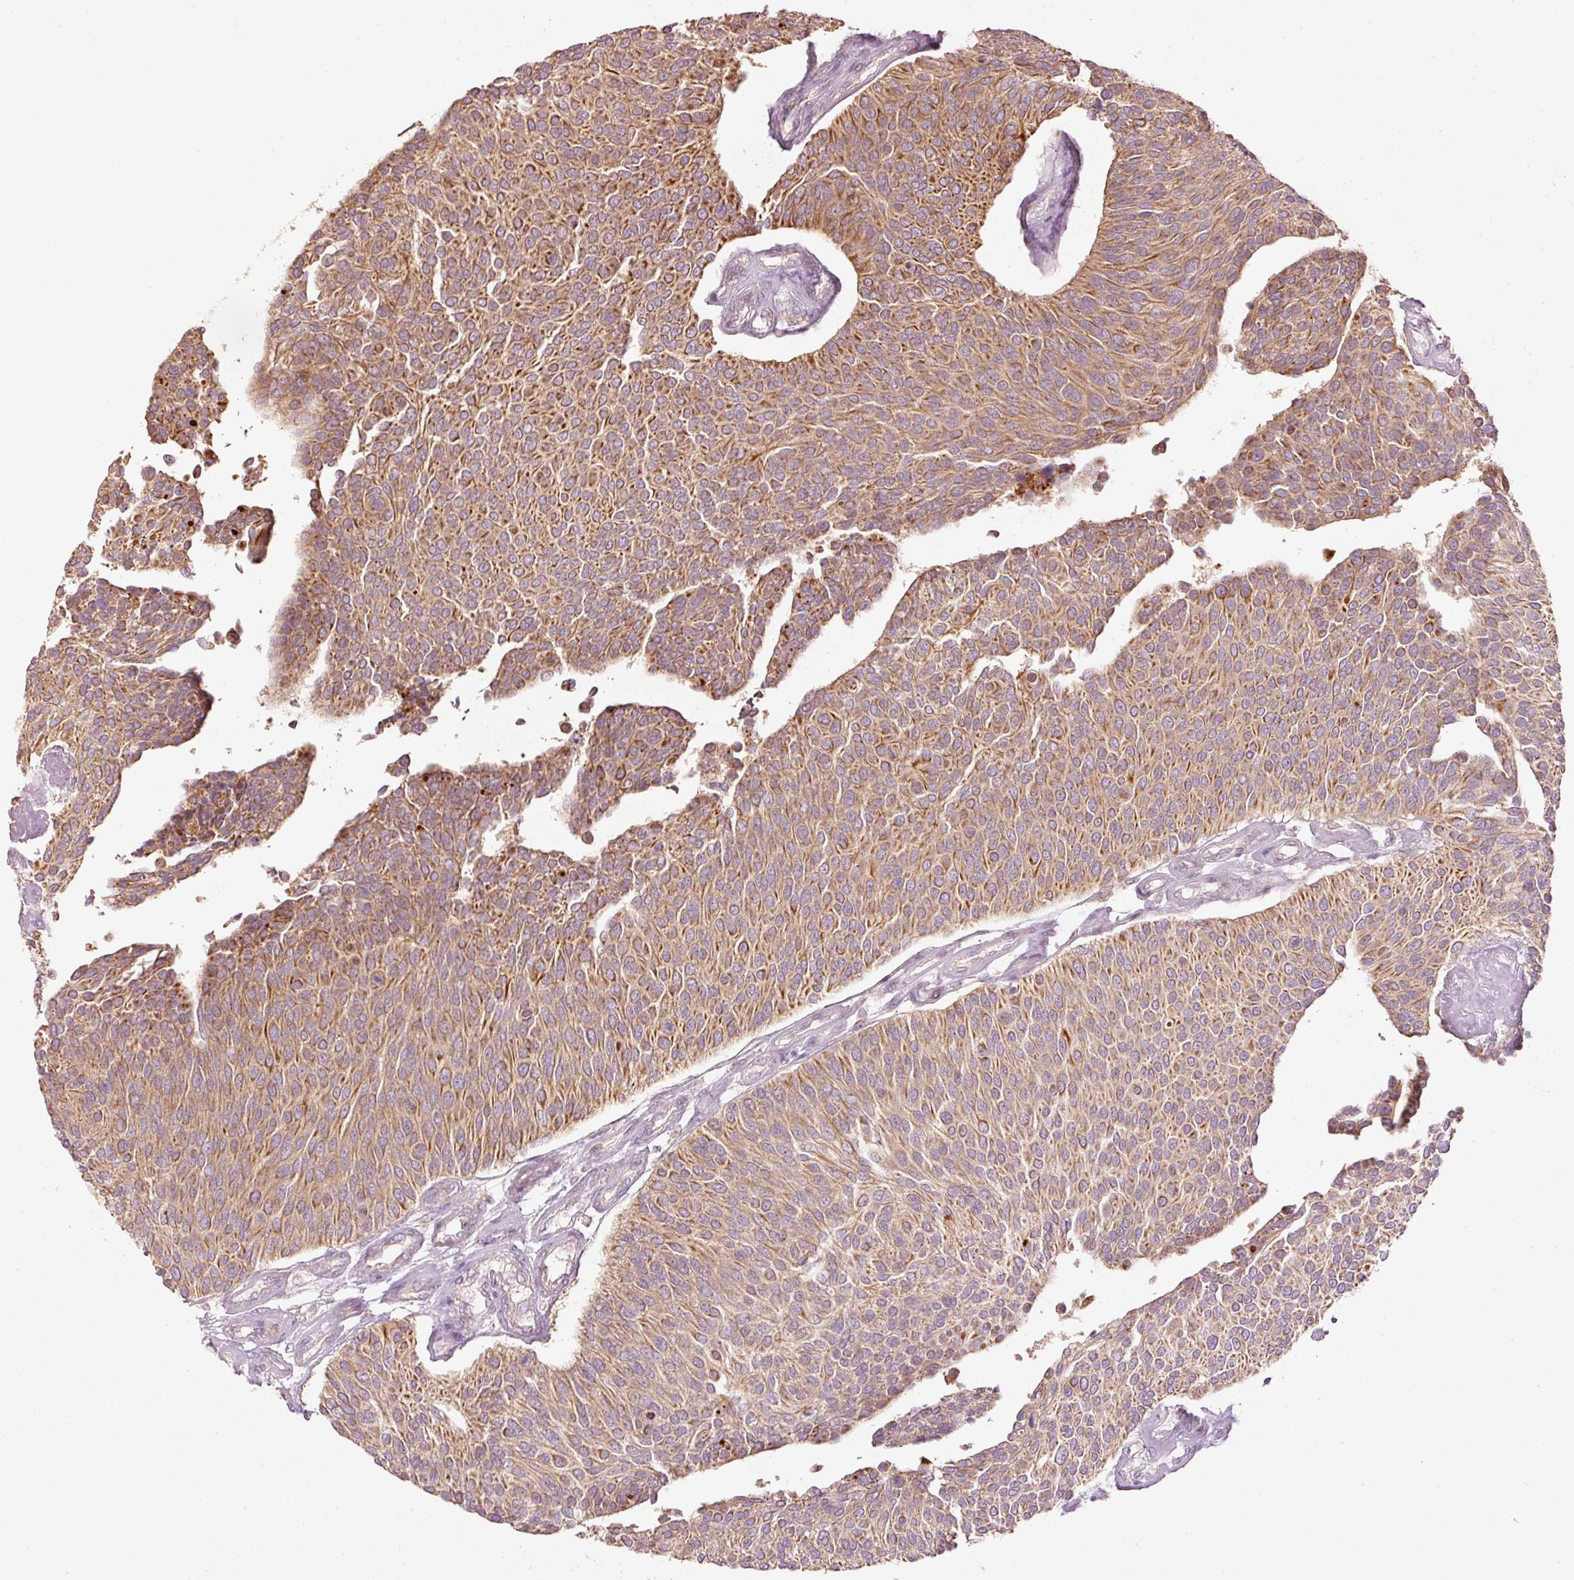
{"staining": {"intensity": "moderate", "quantity": ">75%", "location": "cytoplasmic/membranous"}, "tissue": "urothelial cancer", "cell_type": "Tumor cells", "image_type": "cancer", "snomed": [{"axis": "morphology", "description": "Urothelial carcinoma, NOS"}, {"axis": "topography", "description": "Urinary bladder"}], "caption": "Protein expression analysis of human transitional cell carcinoma reveals moderate cytoplasmic/membranous expression in approximately >75% of tumor cells.", "gene": "MAP10", "patient": {"sex": "male", "age": 55}}